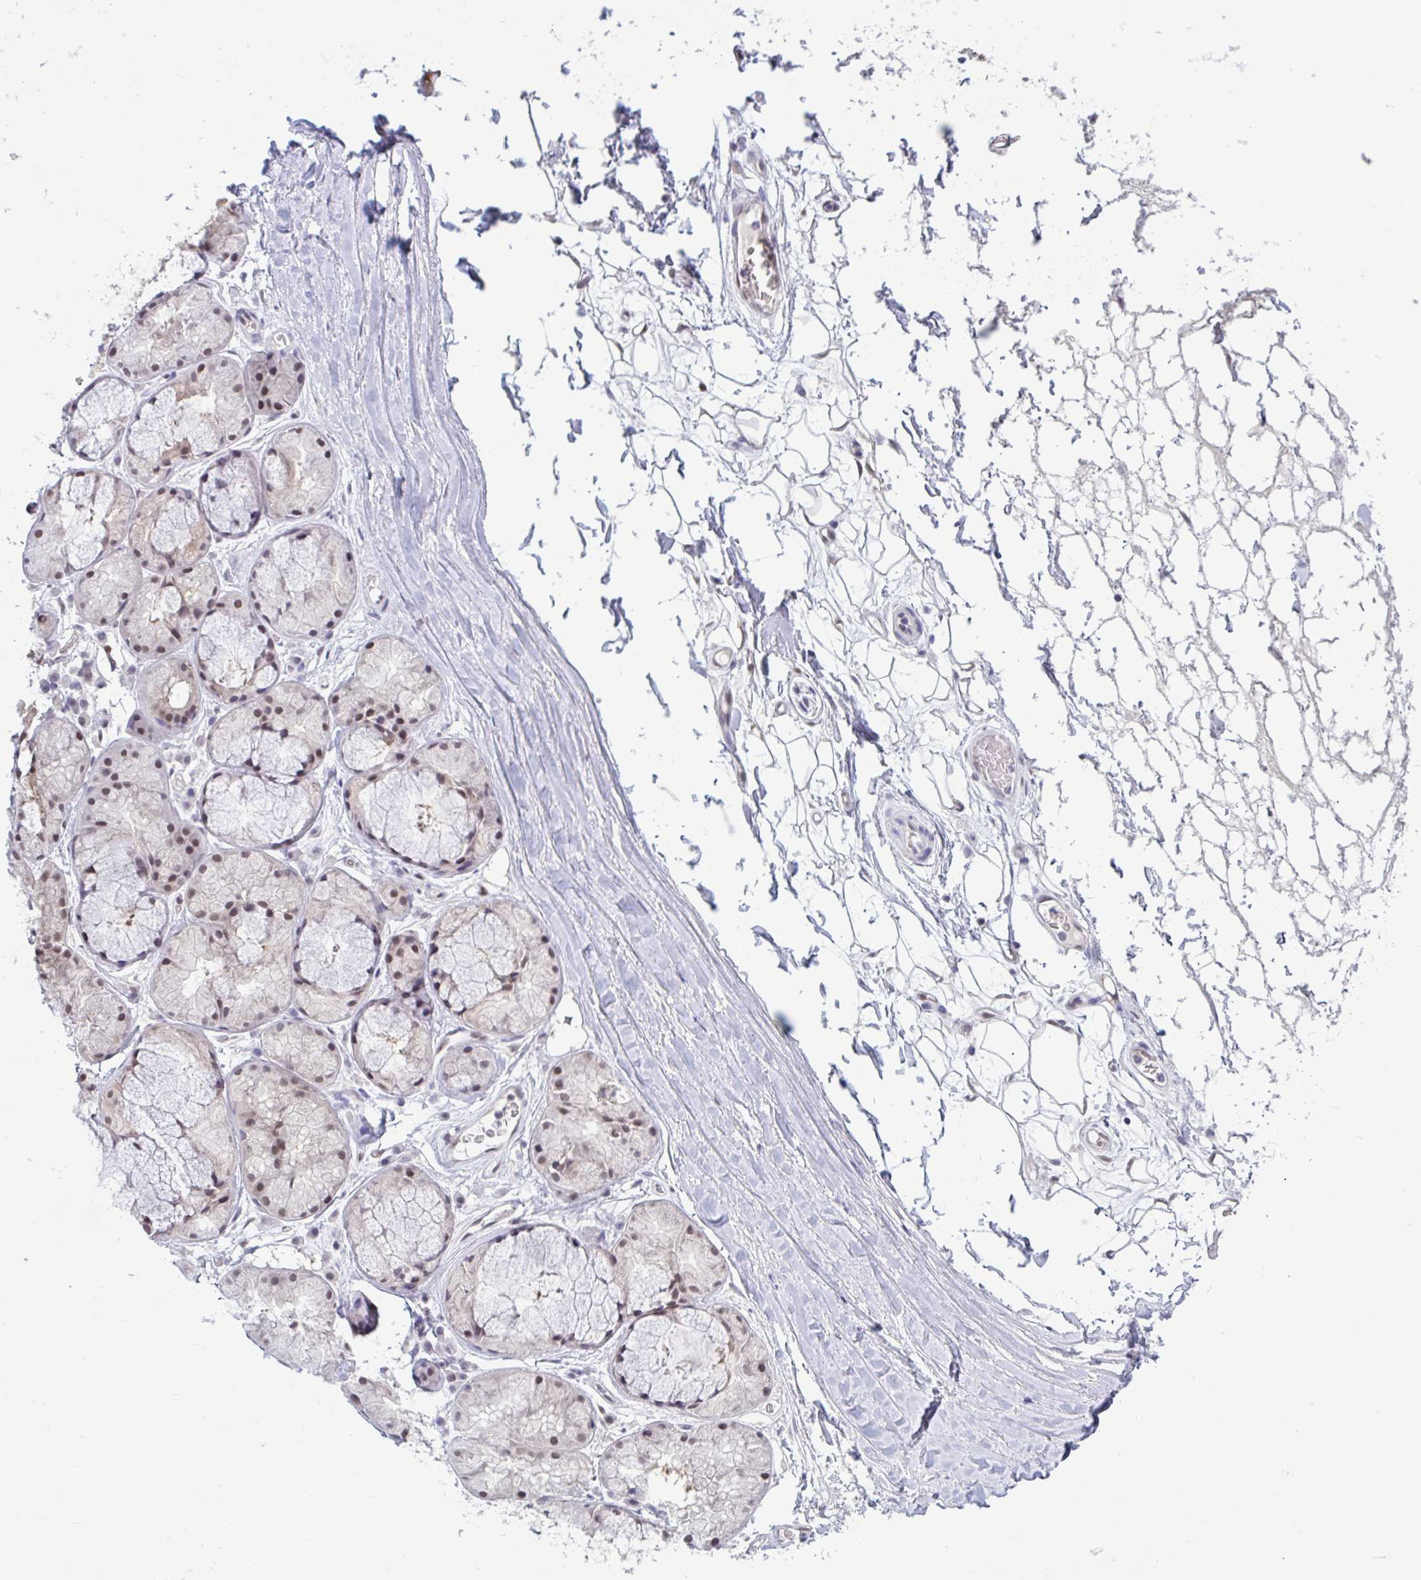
{"staining": {"intensity": "negative", "quantity": "none", "location": "none"}, "tissue": "adipose tissue", "cell_type": "Adipocytes", "image_type": "normal", "snomed": [{"axis": "morphology", "description": "Normal tissue, NOS"}, {"axis": "topography", "description": "Lymph node"}, {"axis": "topography", "description": "Cartilage tissue"}, {"axis": "topography", "description": "Nasopharynx"}], "caption": "Benign adipose tissue was stained to show a protein in brown. There is no significant expression in adipocytes. The staining is performed using DAB (3,3'-diaminobenzidine) brown chromogen with nuclei counter-stained in using hematoxylin.", "gene": "RBL1", "patient": {"sex": "male", "age": 63}}